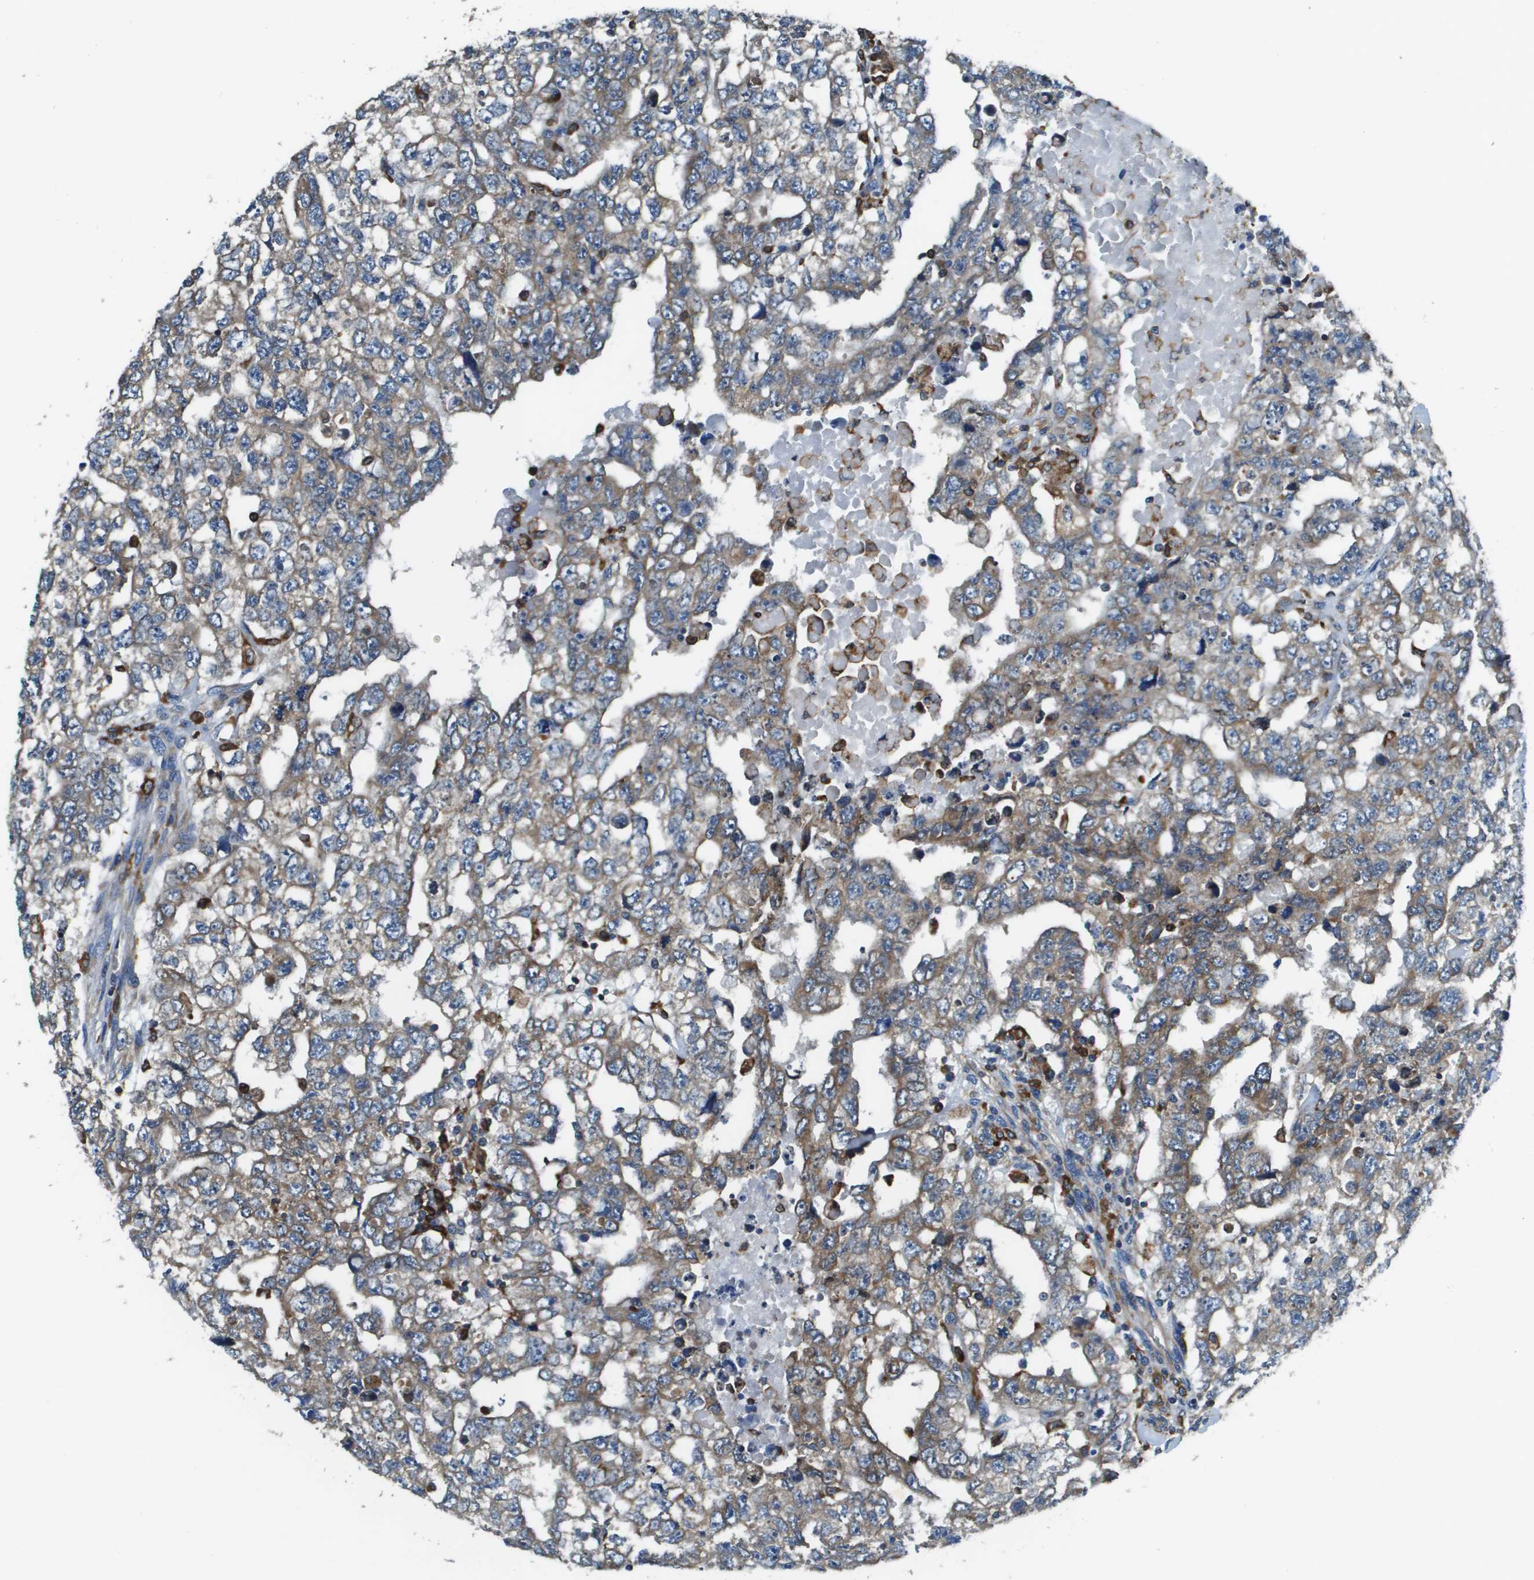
{"staining": {"intensity": "weak", "quantity": "<25%", "location": "cytoplasmic/membranous"}, "tissue": "testis cancer", "cell_type": "Tumor cells", "image_type": "cancer", "snomed": [{"axis": "morphology", "description": "Carcinoma, Embryonal, NOS"}, {"axis": "topography", "description": "Testis"}], "caption": "The immunohistochemistry histopathology image has no significant positivity in tumor cells of testis cancer tissue.", "gene": "CNPY3", "patient": {"sex": "male", "age": 36}}